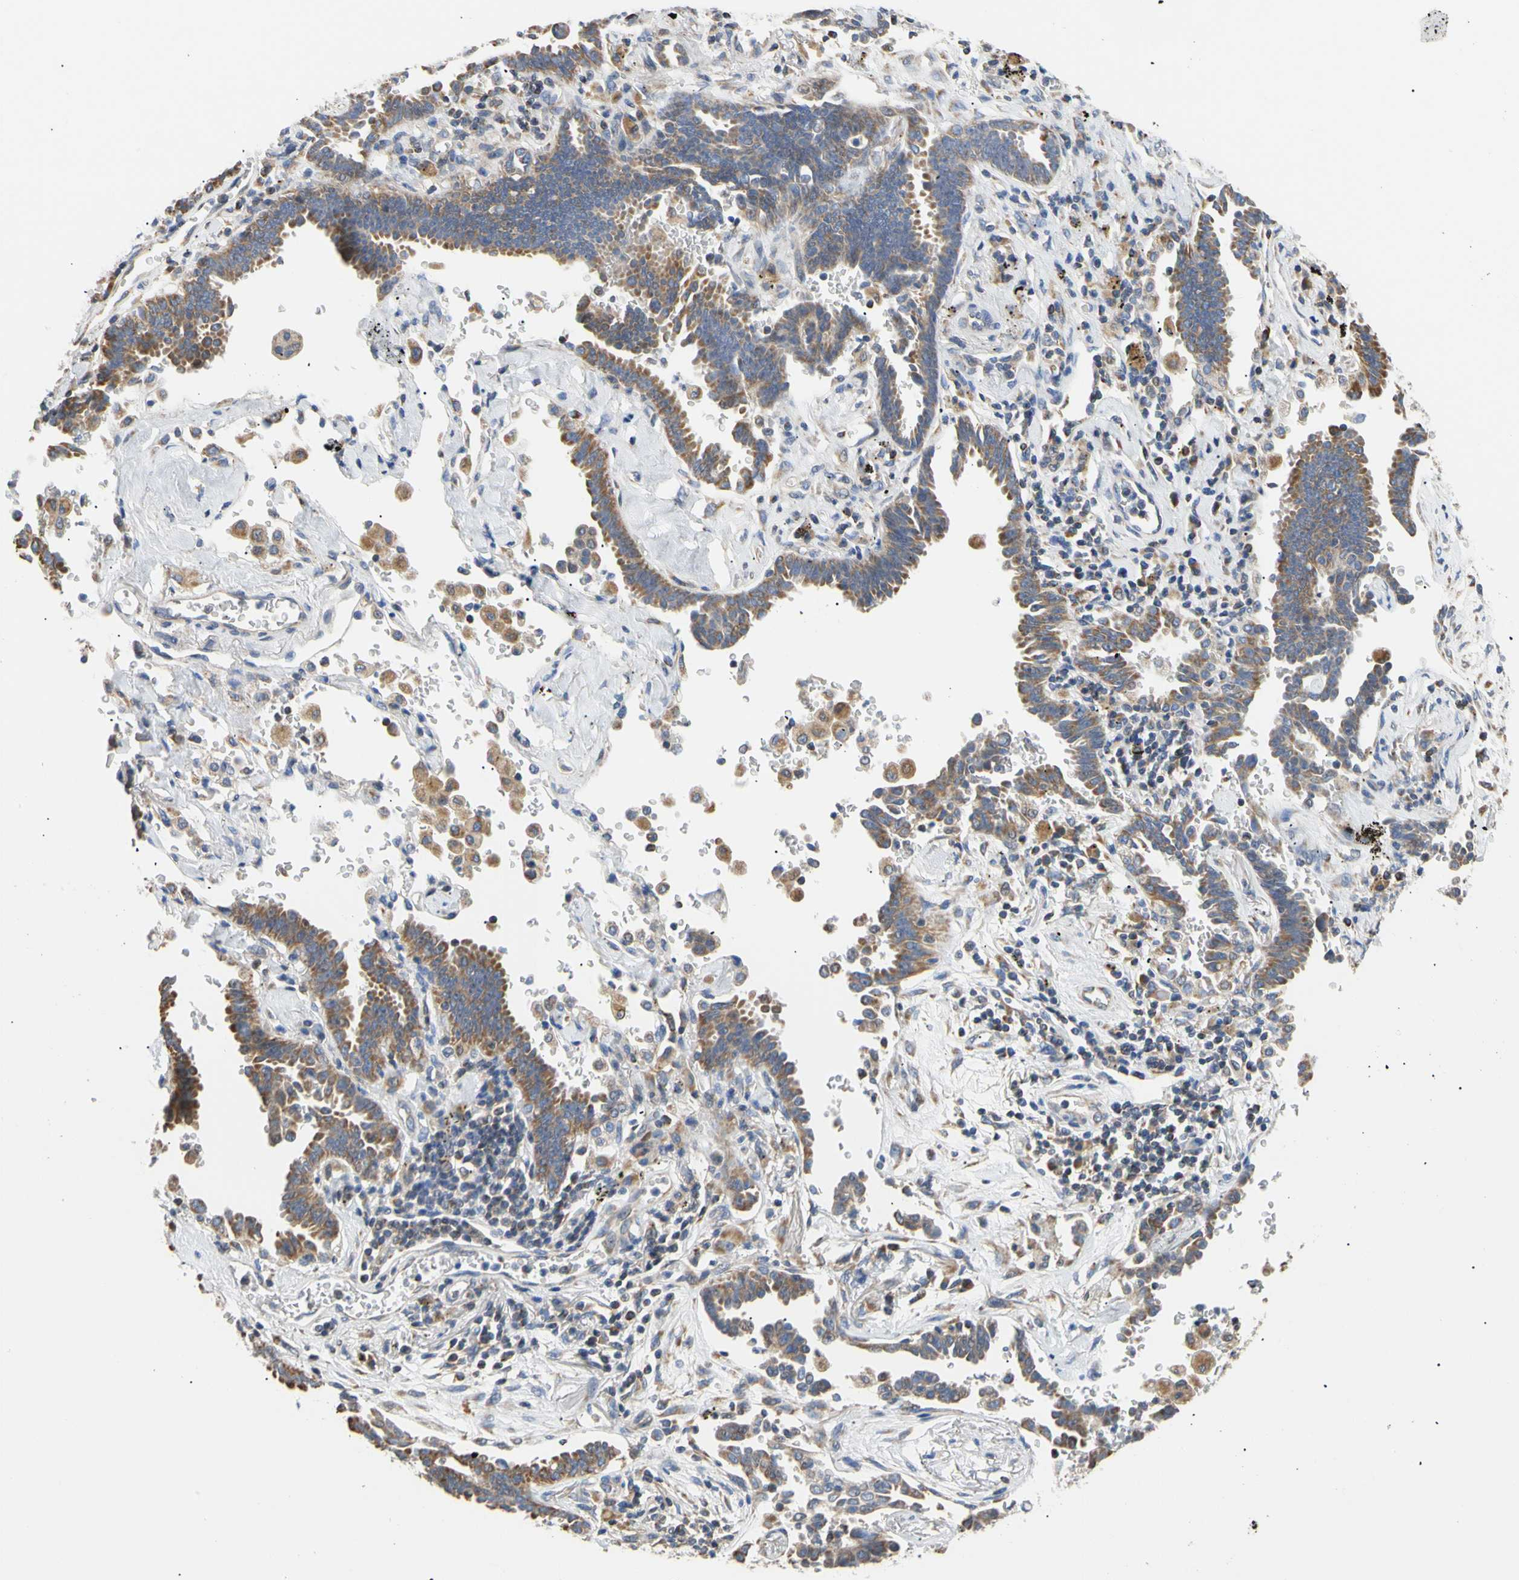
{"staining": {"intensity": "moderate", "quantity": ">75%", "location": "cytoplasmic/membranous"}, "tissue": "lung cancer", "cell_type": "Tumor cells", "image_type": "cancer", "snomed": [{"axis": "morphology", "description": "Adenocarcinoma, NOS"}, {"axis": "topography", "description": "Lung"}], "caption": "Immunohistochemistry (IHC) staining of lung adenocarcinoma, which exhibits medium levels of moderate cytoplasmic/membranous expression in about >75% of tumor cells indicating moderate cytoplasmic/membranous protein positivity. The staining was performed using DAB (brown) for protein detection and nuclei were counterstained in hematoxylin (blue).", "gene": "PLGRKT", "patient": {"sex": "female", "age": 64}}